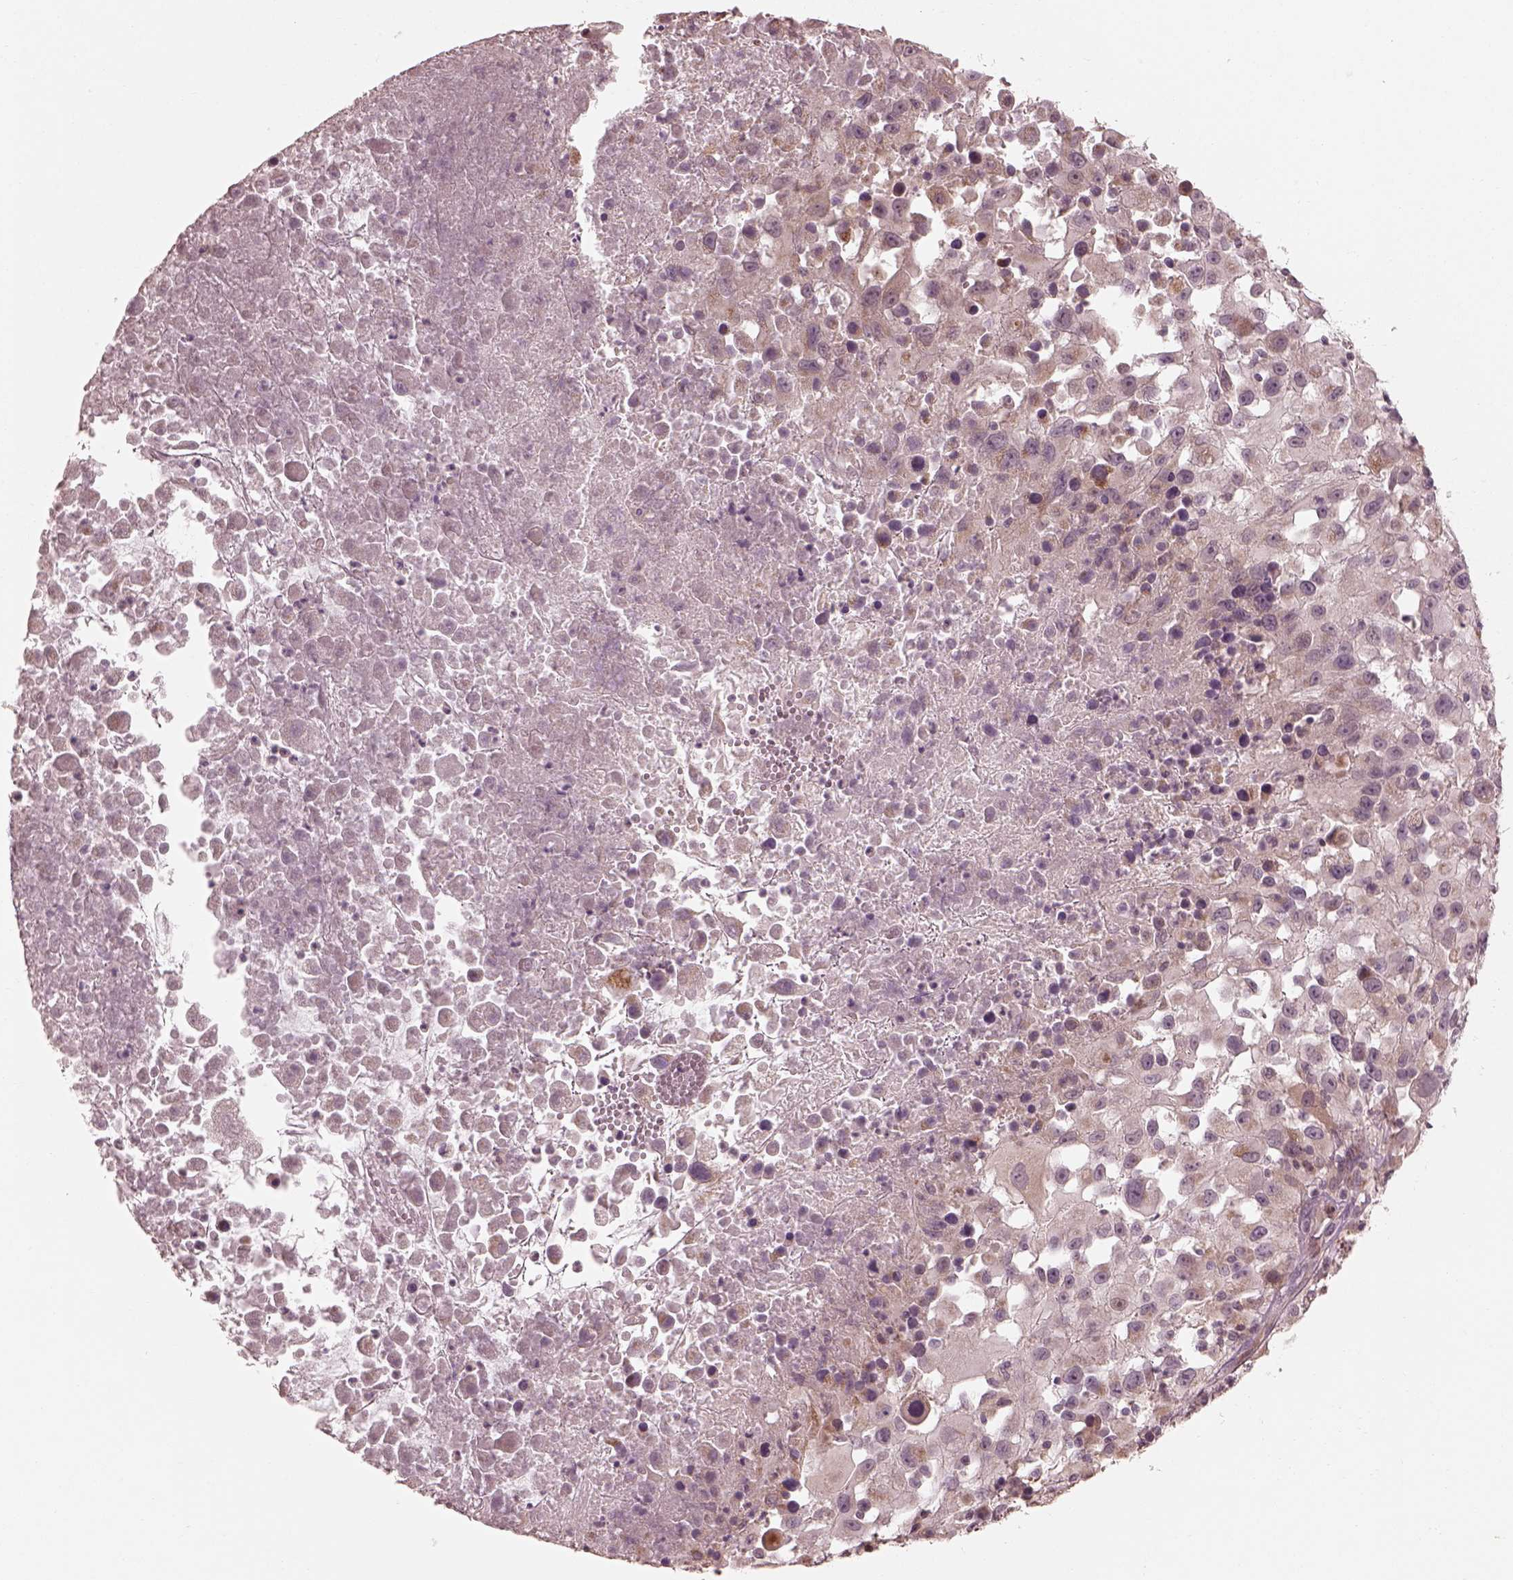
{"staining": {"intensity": "negative", "quantity": "none", "location": "none"}, "tissue": "melanoma", "cell_type": "Tumor cells", "image_type": "cancer", "snomed": [{"axis": "morphology", "description": "Malignant melanoma, Metastatic site"}, {"axis": "topography", "description": "Soft tissue"}], "caption": "A high-resolution image shows IHC staining of malignant melanoma (metastatic site), which exhibits no significant expression in tumor cells.", "gene": "SLC25A46", "patient": {"sex": "male", "age": 50}}